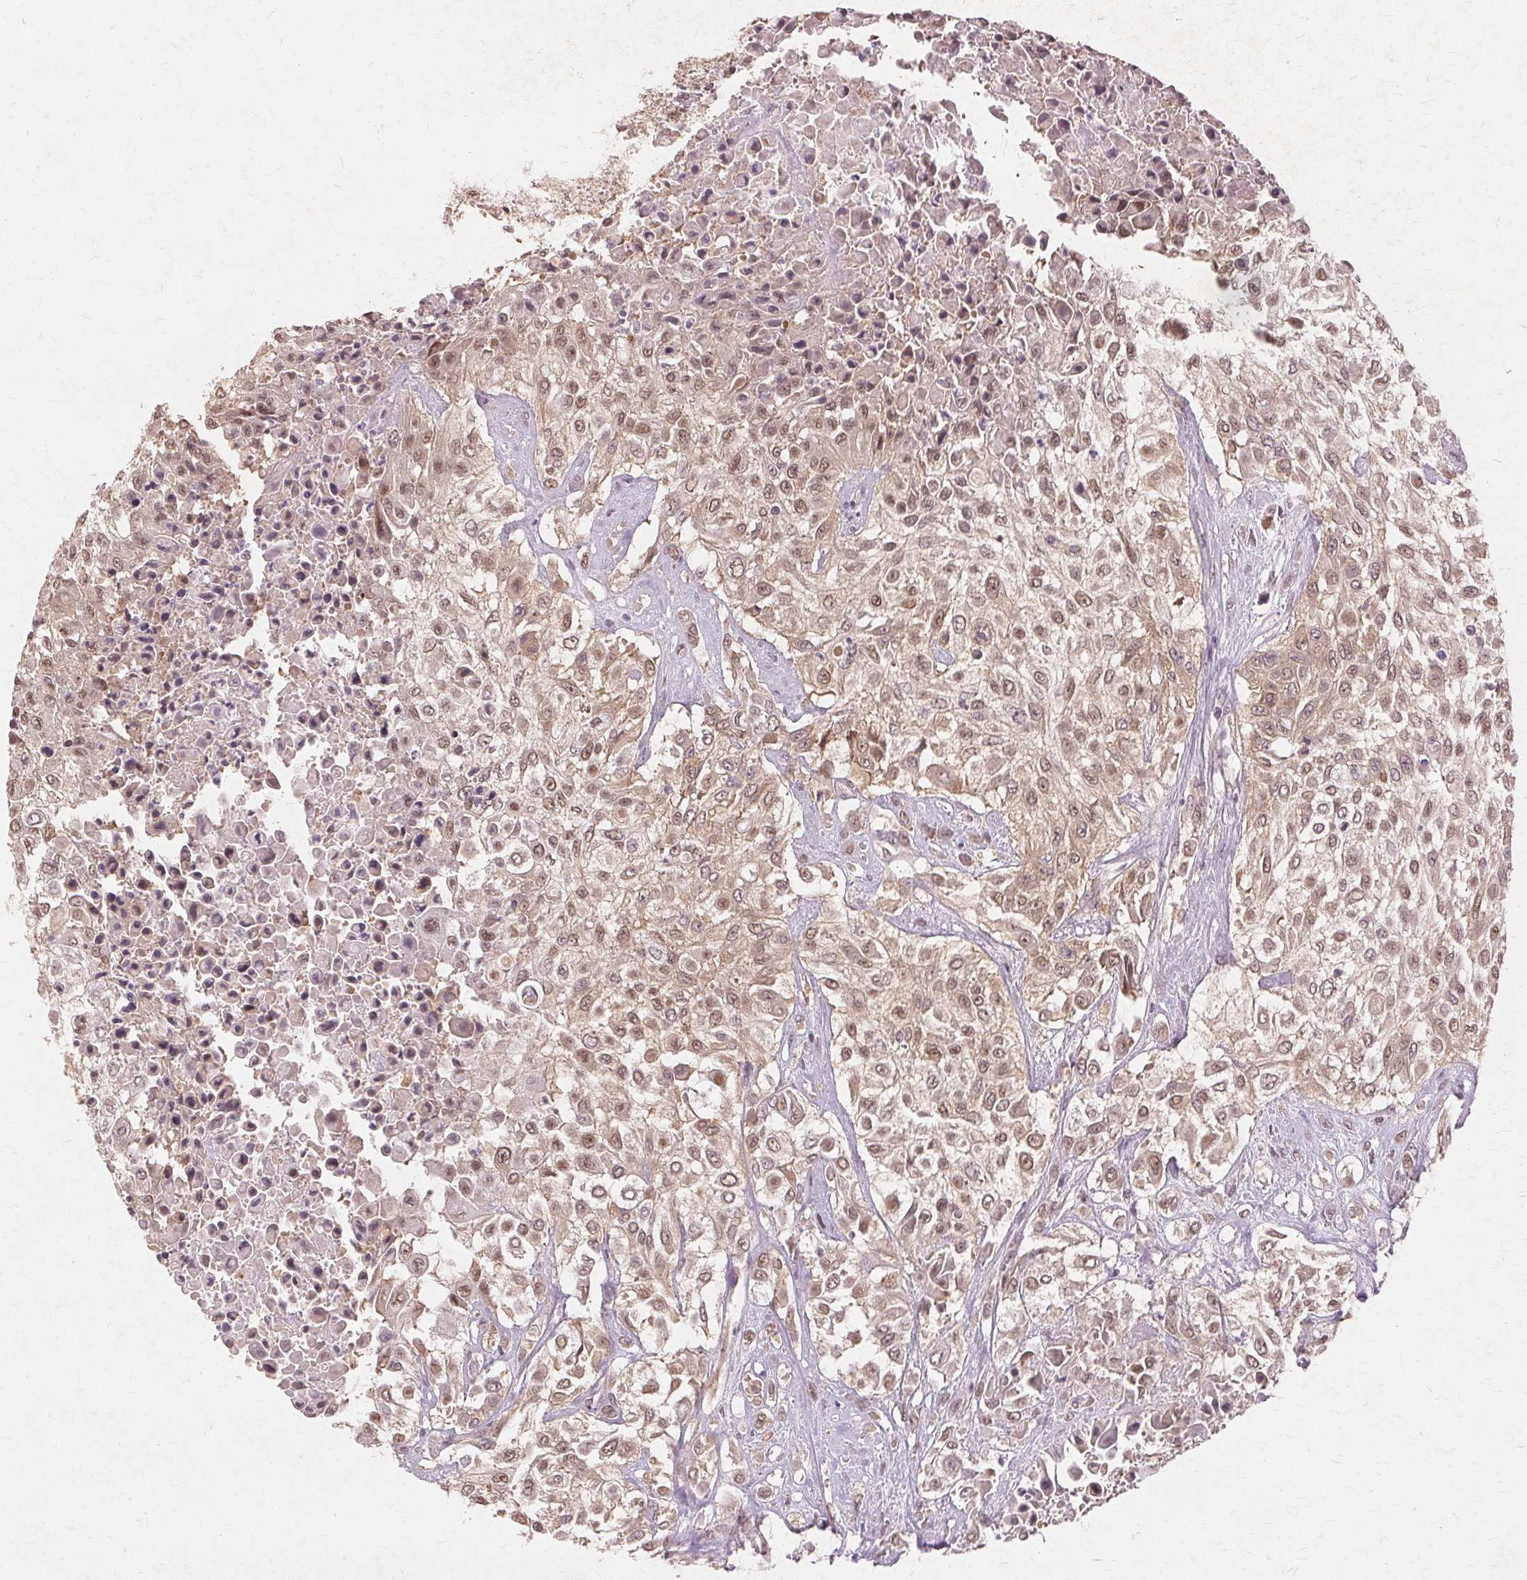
{"staining": {"intensity": "moderate", "quantity": ">75%", "location": "cytoplasmic/membranous,nuclear"}, "tissue": "urothelial cancer", "cell_type": "Tumor cells", "image_type": "cancer", "snomed": [{"axis": "morphology", "description": "Urothelial carcinoma, High grade"}, {"axis": "topography", "description": "Urinary bladder"}], "caption": "Moderate cytoplasmic/membranous and nuclear positivity is seen in approximately >75% of tumor cells in urothelial cancer.", "gene": "PRMT5", "patient": {"sex": "male", "age": 57}}